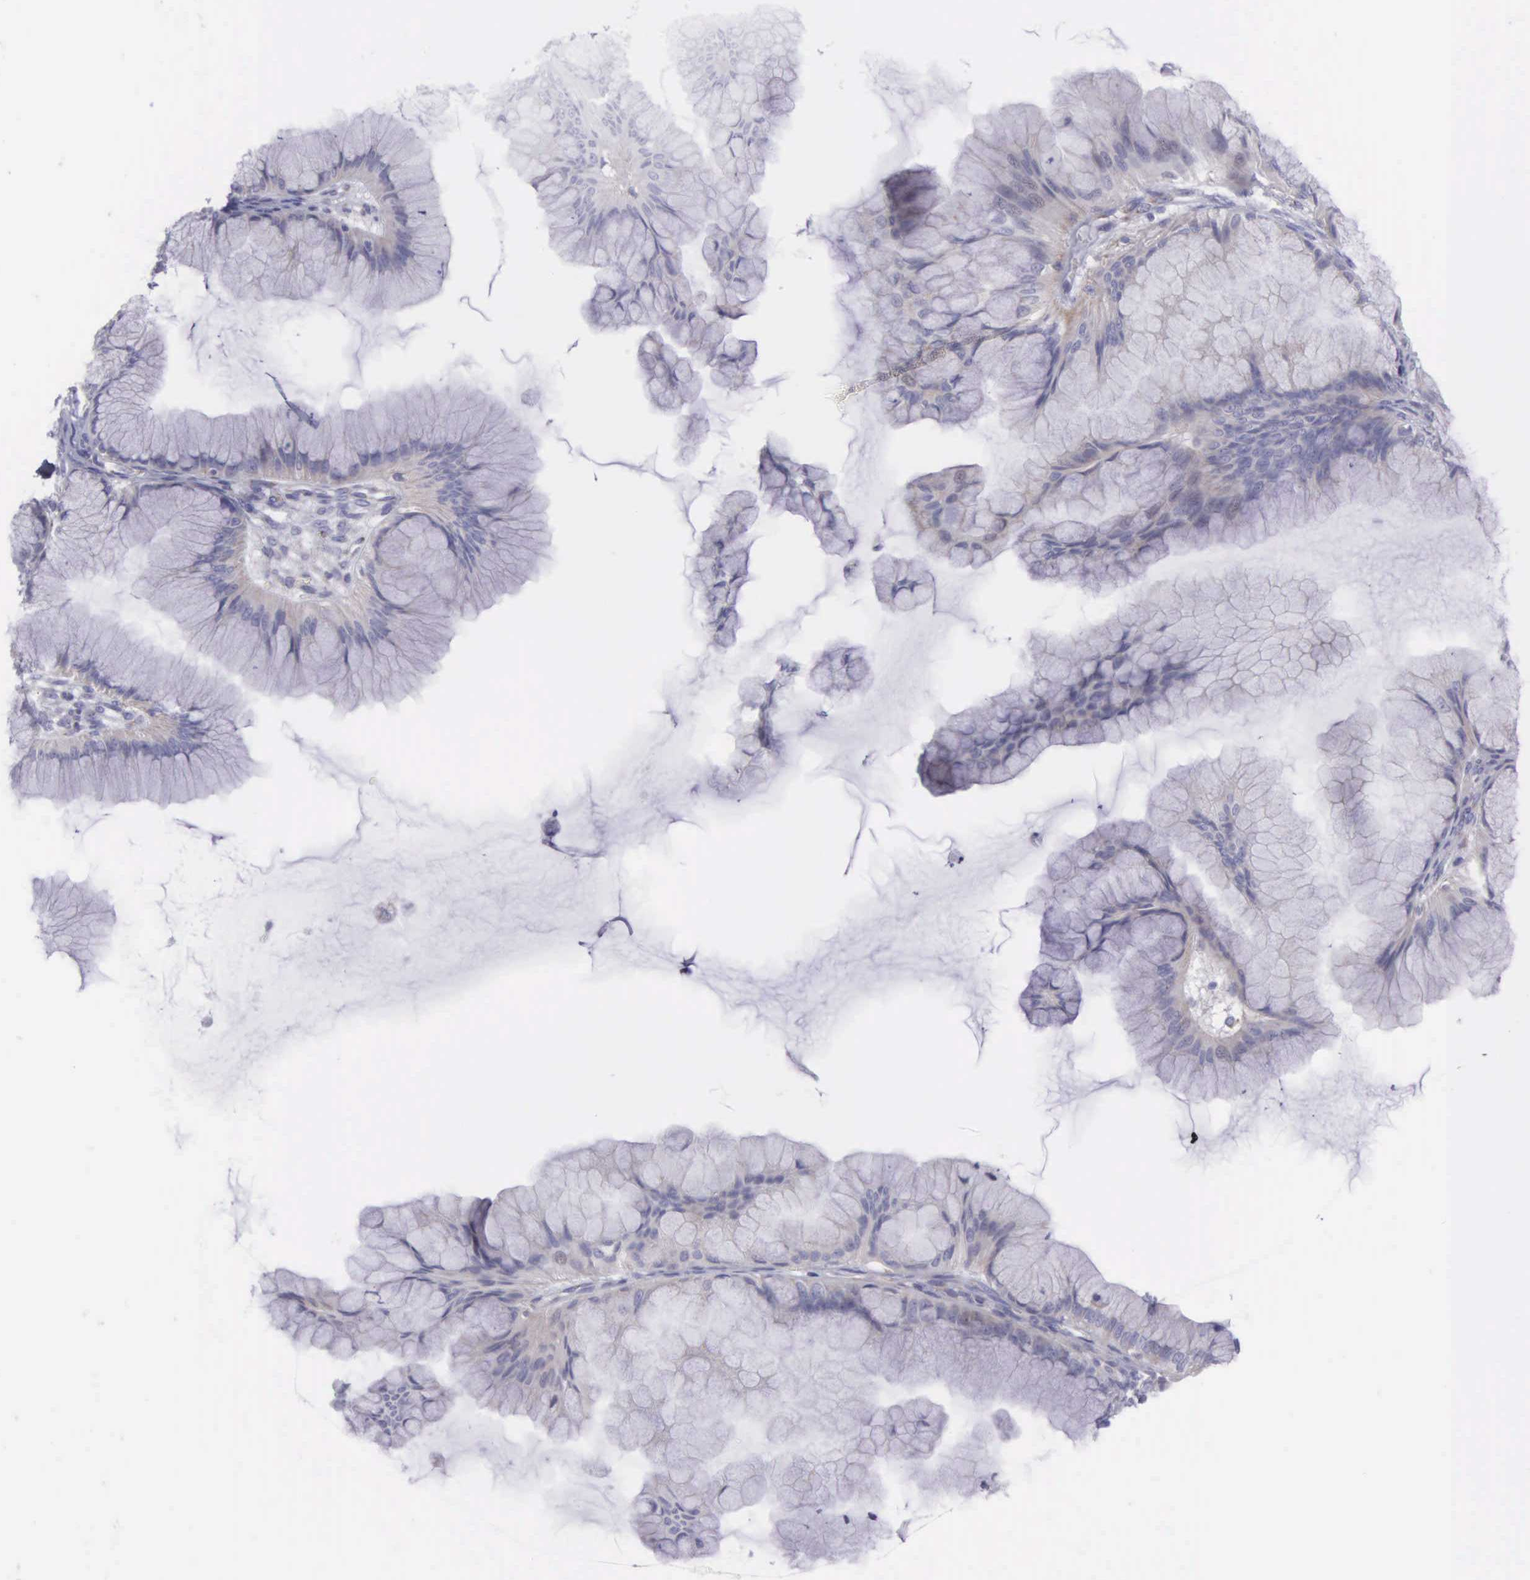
{"staining": {"intensity": "weak", "quantity": "<25%", "location": "cytoplasmic/membranous"}, "tissue": "ovarian cancer", "cell_type": "Tumor cells", "image_type": "cancer", "snomed": [{"axis": "morphology", "description": "Cystadenocarcinoma, mucinous, NOS"}, {"axis": "topography", "description": "Ovary"}], "caption": "This is an immunohistochemistry photomicrograph of mucinous cystadenocarcinoma (ovarian). There is no staining in tumor cells.", "gene": "SYNJ2BP", "patient": {"sex": "female", "age": 41}}